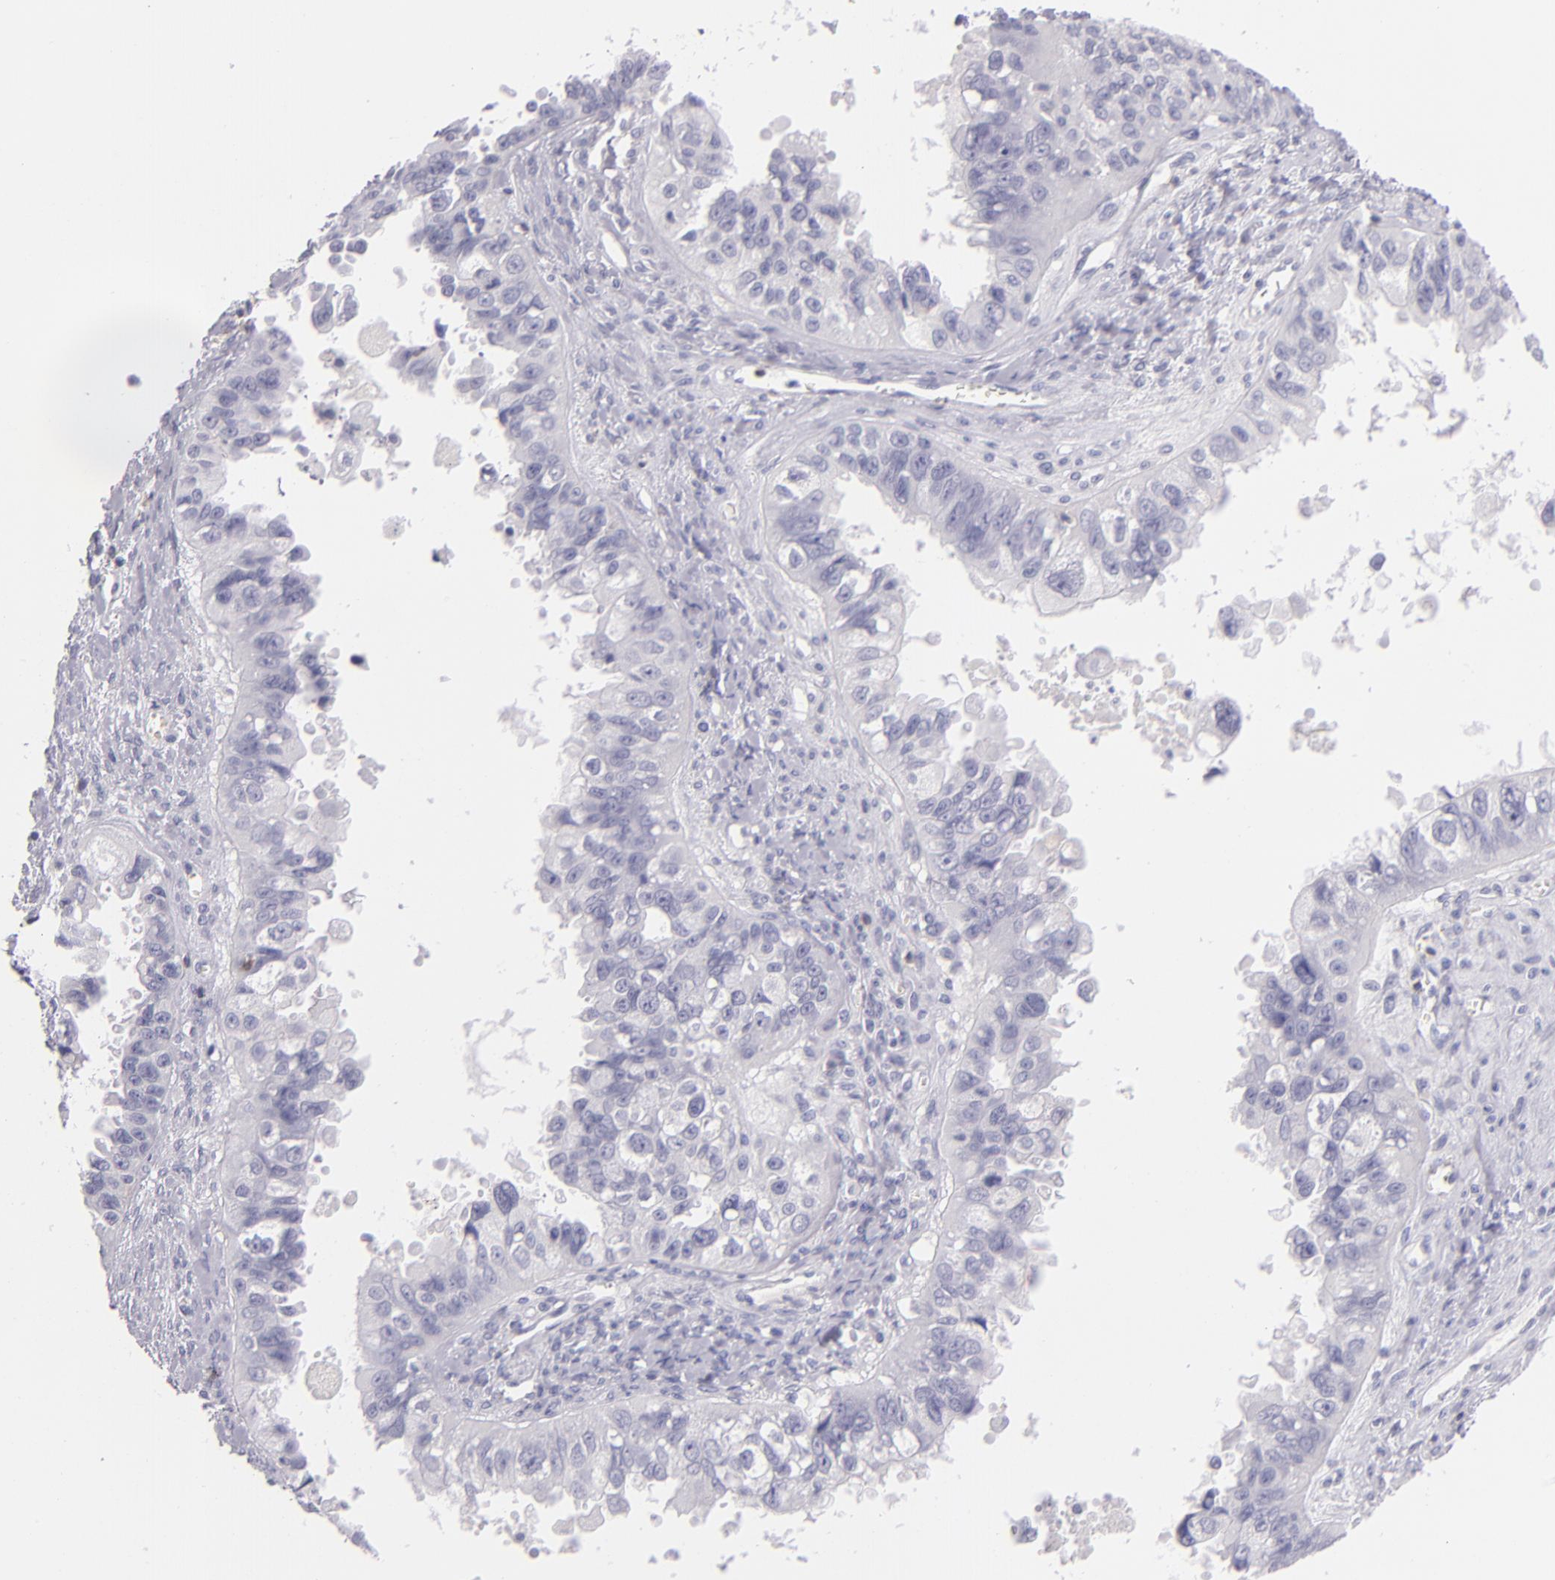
{"staining": {"intensity": "negative", "quantity": "none", "location": "none"}, "tissue": "ovarian cancer", "cell_type": "Tumor cells", "image_type": "cancer", "snomed": [{"axis": "morphology", "description": "Carcinoma, endometroid"}, {"axis": "topography", "description": "Ovary"}], "caption": "Human ovarian cancer (endometroid carcinoma) stained for a protein using IHC shows no staining in tumor cells.", "gene": "CD48", "patient": {"sex": "female", "age": 85}}